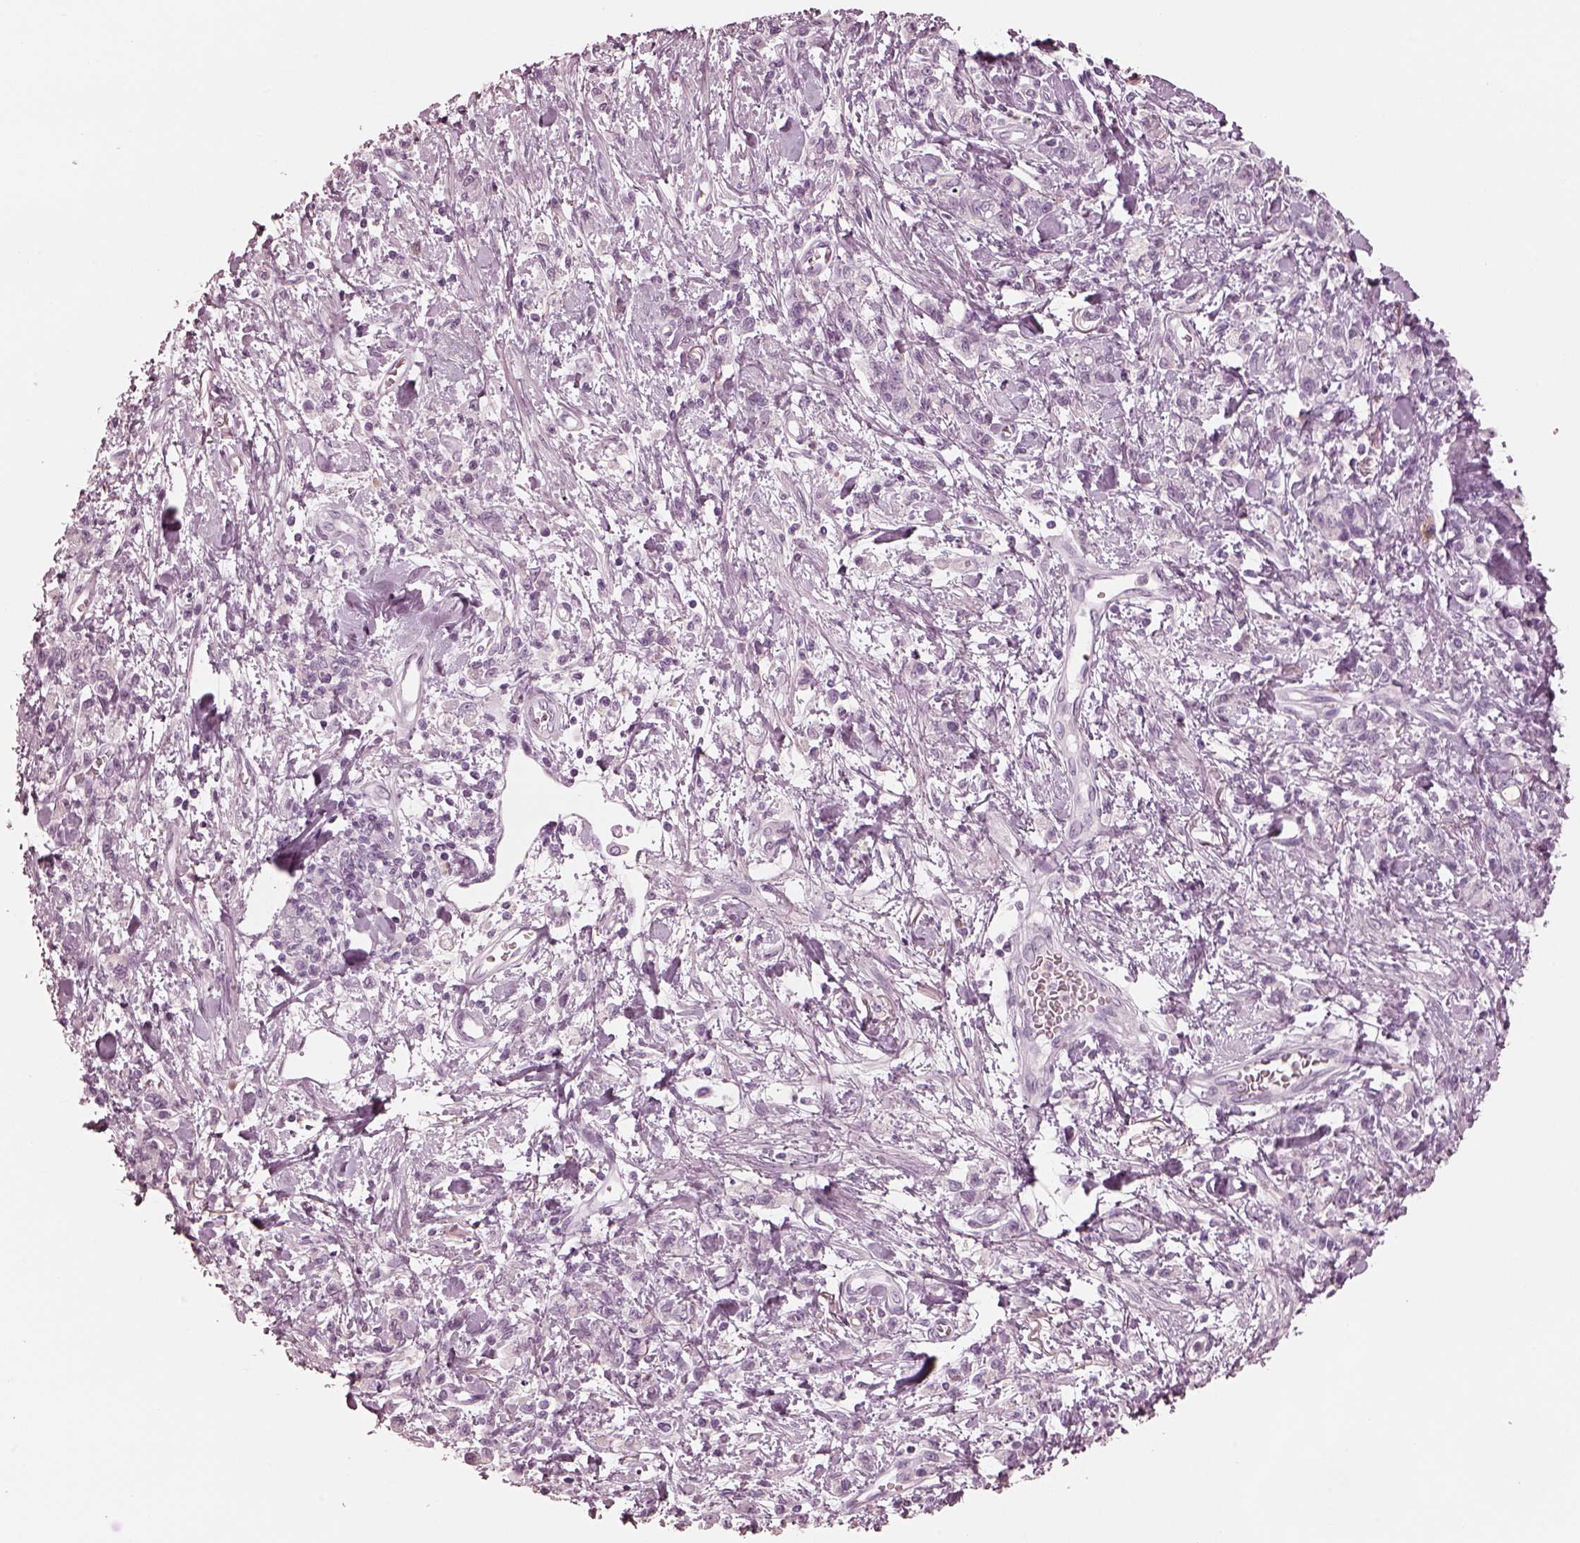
{"staining": {"intensity": "negative", "quantity": "none", "location": "none"}, "tissue": "stomach cancer", "cell_type": "Tumor cells", "image_type": "cancer", "snomed": [{"axis": "morphology", "description": "Adenocarcinoma, NOS"}, {"axis": "topography", "description": "Stomach"}], "caption": "This image is of stomach cancer (adenocarcinoma) stained with immunohistochemistry to label a protein in brown with the nuclei are counter-stained blue. There is no staining in tumor cells.", "gene": "CSH1", "patient": {"sex": "male", "age": 77}}